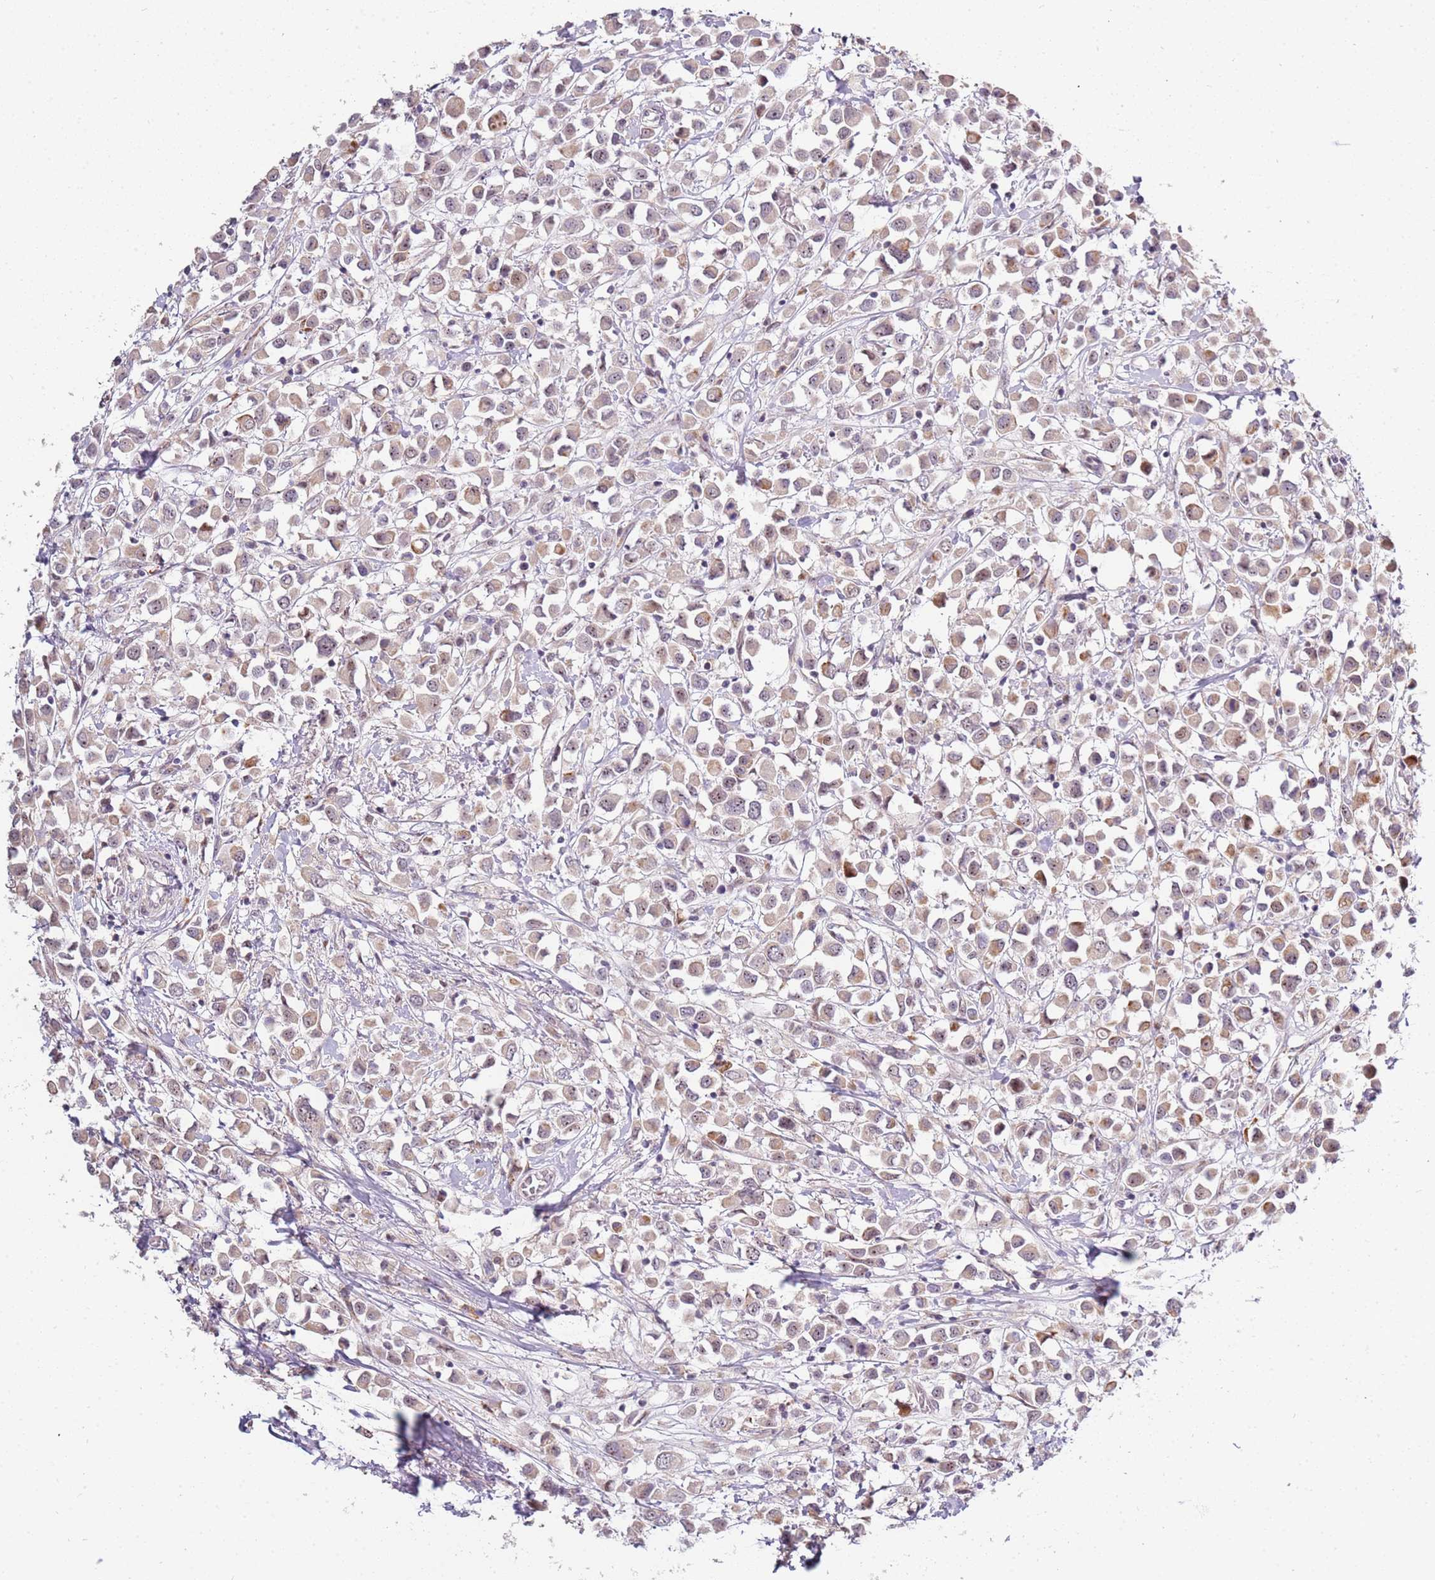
{"staining": {"intensity": "weak", "quantity": ">75%", "location": "cytoplasmic/membranous,nuclear"}, "tissue": "breast cancer", "cell_type": "Tumor cells", "image_type": "cancer", "snomed": [{"axis": "morphology", "description": "Duct carcinoma"}, {"axis": "topography", "description": "Breast"}], "caption": "A brown stain shows weak cytoplasmic/membranous and nuclear expression of a protein in human breast cancer (intraductal carcinoma) tumor cells.", "gene": "UCMA", "patient": {"sex": "female", "age": 61}}